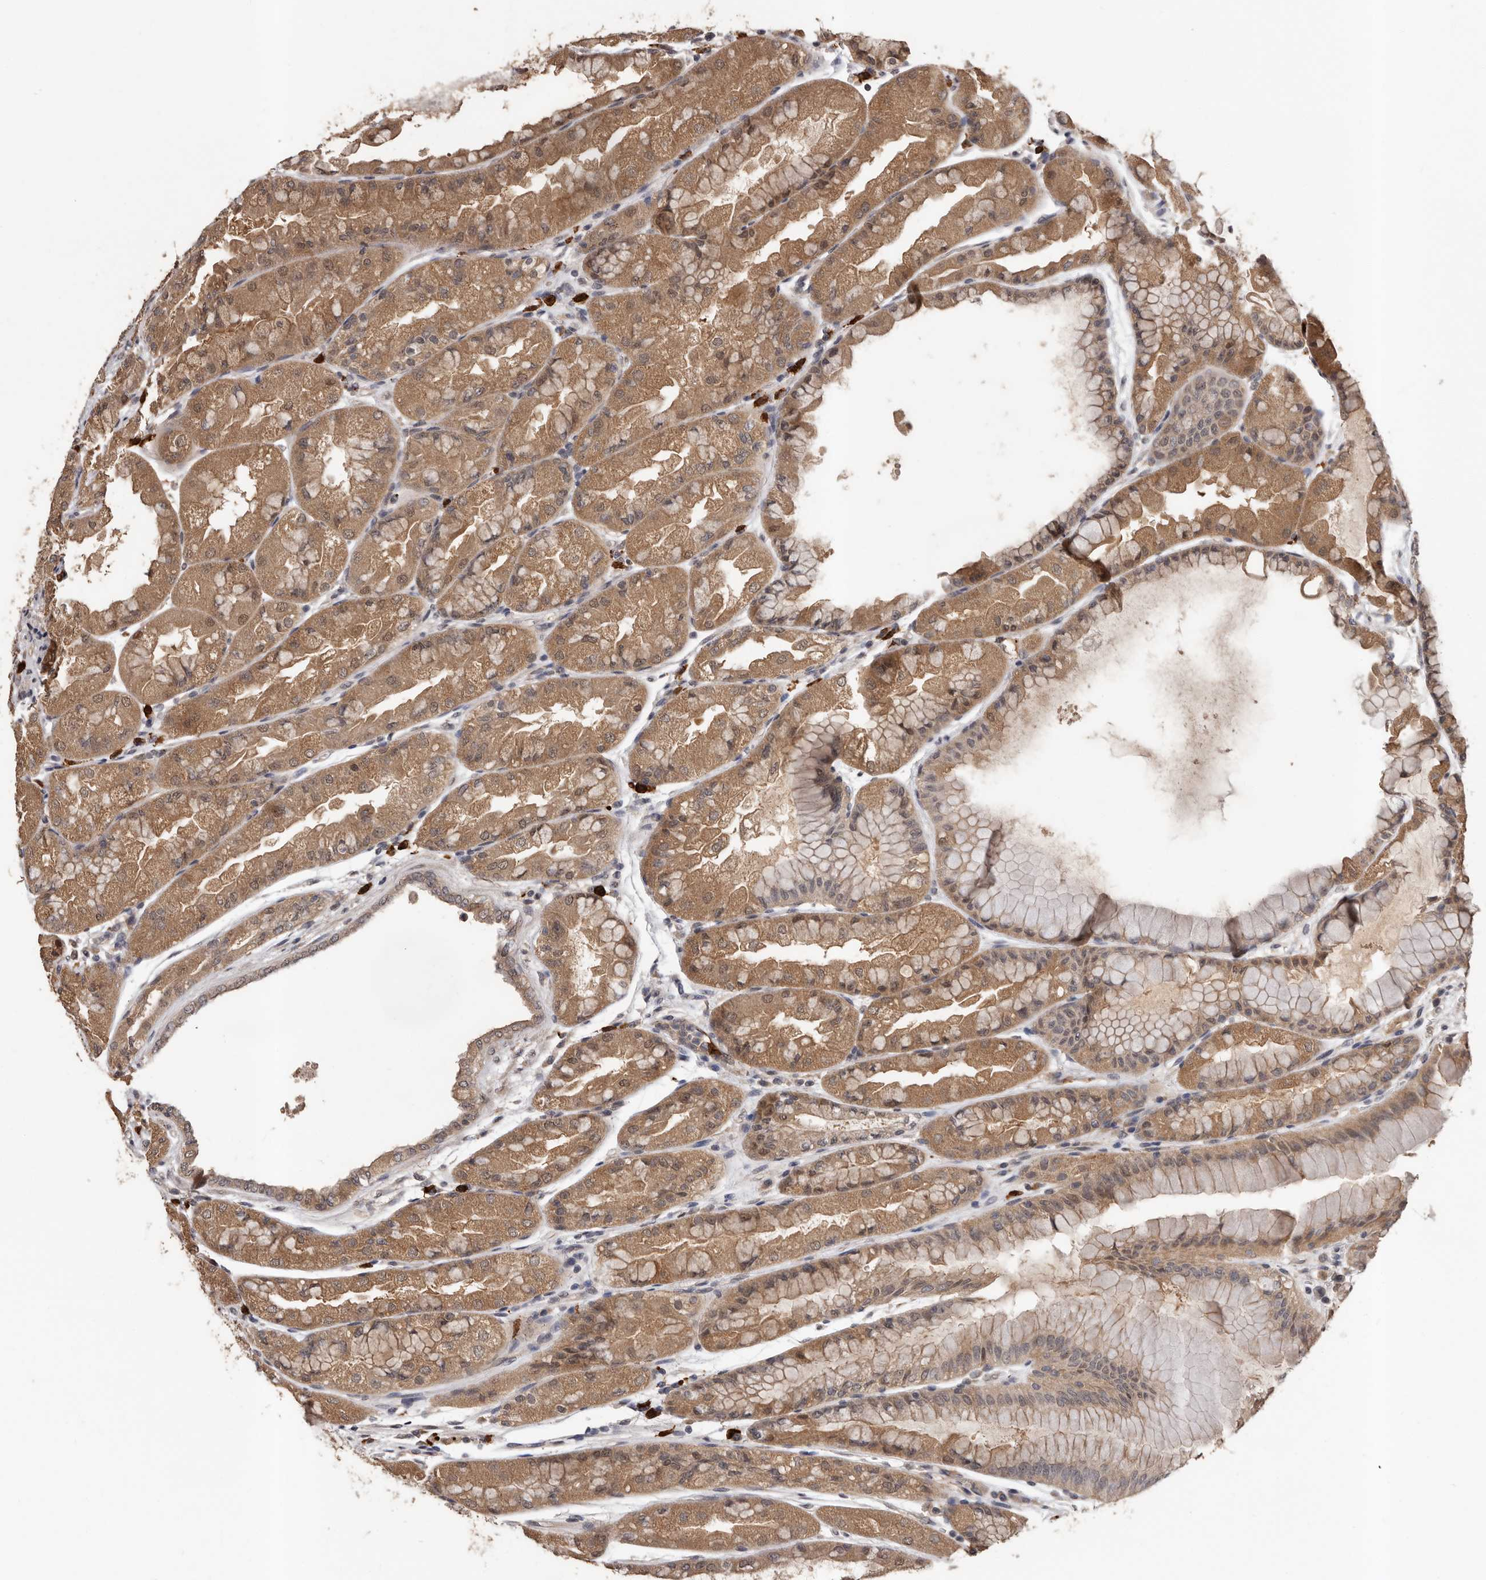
{"staining": {"intensity": "moderate", "quantity": ">75%", "location": "cytoplasmic/membranous"}, "tissue": "stomach", "cell_type": "Glandular cells", "image_type": "normal", "snomed": [{"axis": "morphology", "description": "Normal tissue, NOS"}, {"axis": "topography", "description": "Stomach, upper"}], "caption": "Immunohistochemistry (IHC) micrograph of normal stomach: stomach stained using immunohistochemistry (IHC) exhibits medium levels of moderate protein expression localized specifically in the cytoplasmic/membranous of glandular cells, appearing as a cytoplasmic/membranous brown color.", "gene": "VPS37A", "patient": {"sex": "male", "age": 47}}